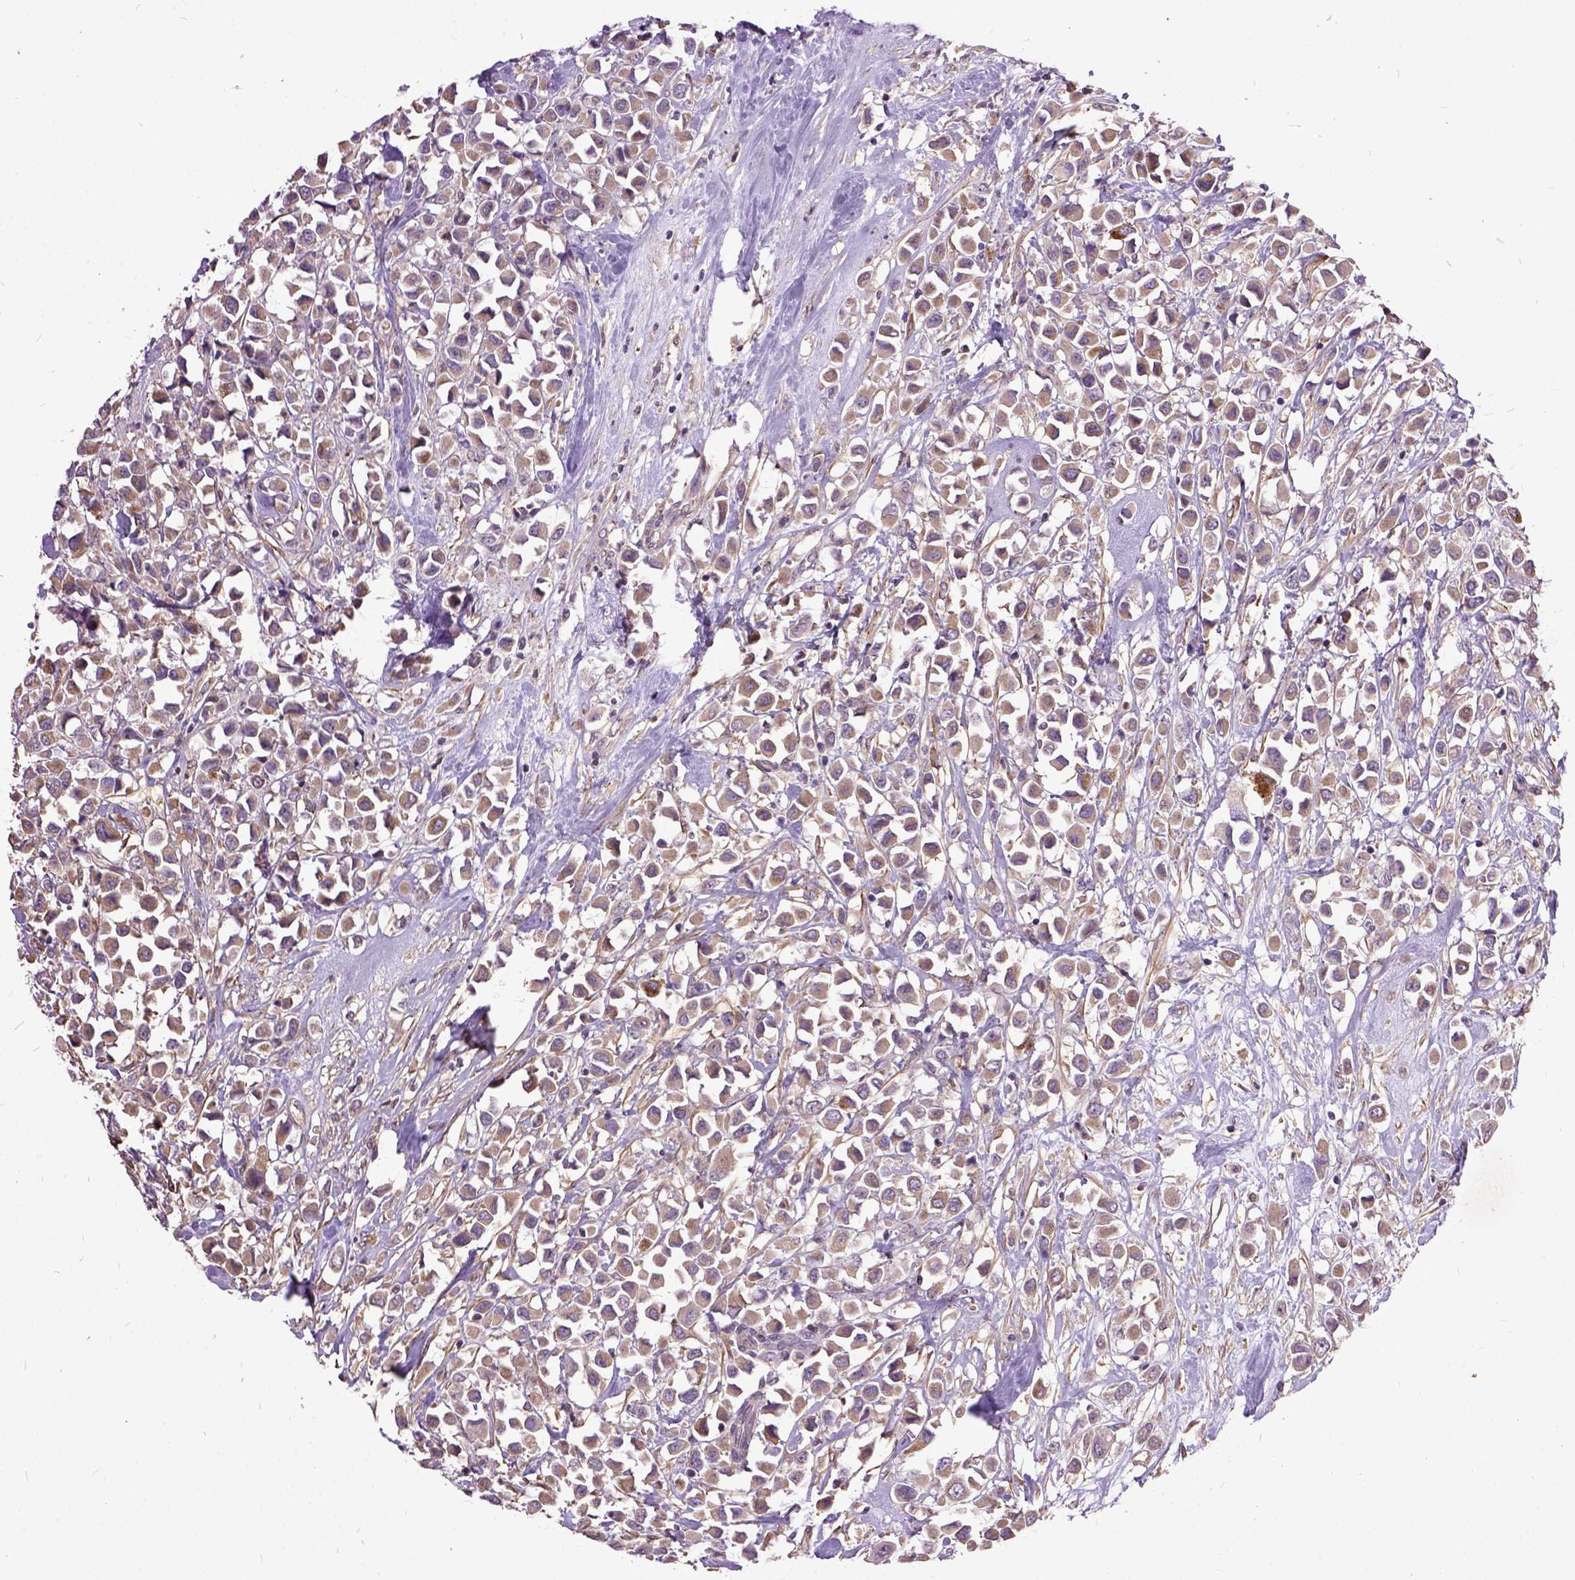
{"staining": {"intensity": "weak", "quantity": ">75%", "location": "cytoplasmic/membranous"}, "tissue": "breast cancer", "cell_type": "Tumor cells", "image_type": "cancer", "snomed": [{"axis": "morphology", "description": "Duct carcinoma"}, {"axis": "topography", "description": "Breast"}], "caption": "Immunohistochemistry (IHC) (DAB (3,3'-diaminobenzidine)) staining of breast intraductal carcinoma exhibits weak cytoplasmic/membranous protein staining in approximately >75% of tumor cells. (Stains: DAB (3,3'-diaminobenzidine) in brown, nuclei in blue, Microscopy: brightfield microscopy at high magnification).", "gene": "AREG", "patient": {"sex": "female", "age": 61}}